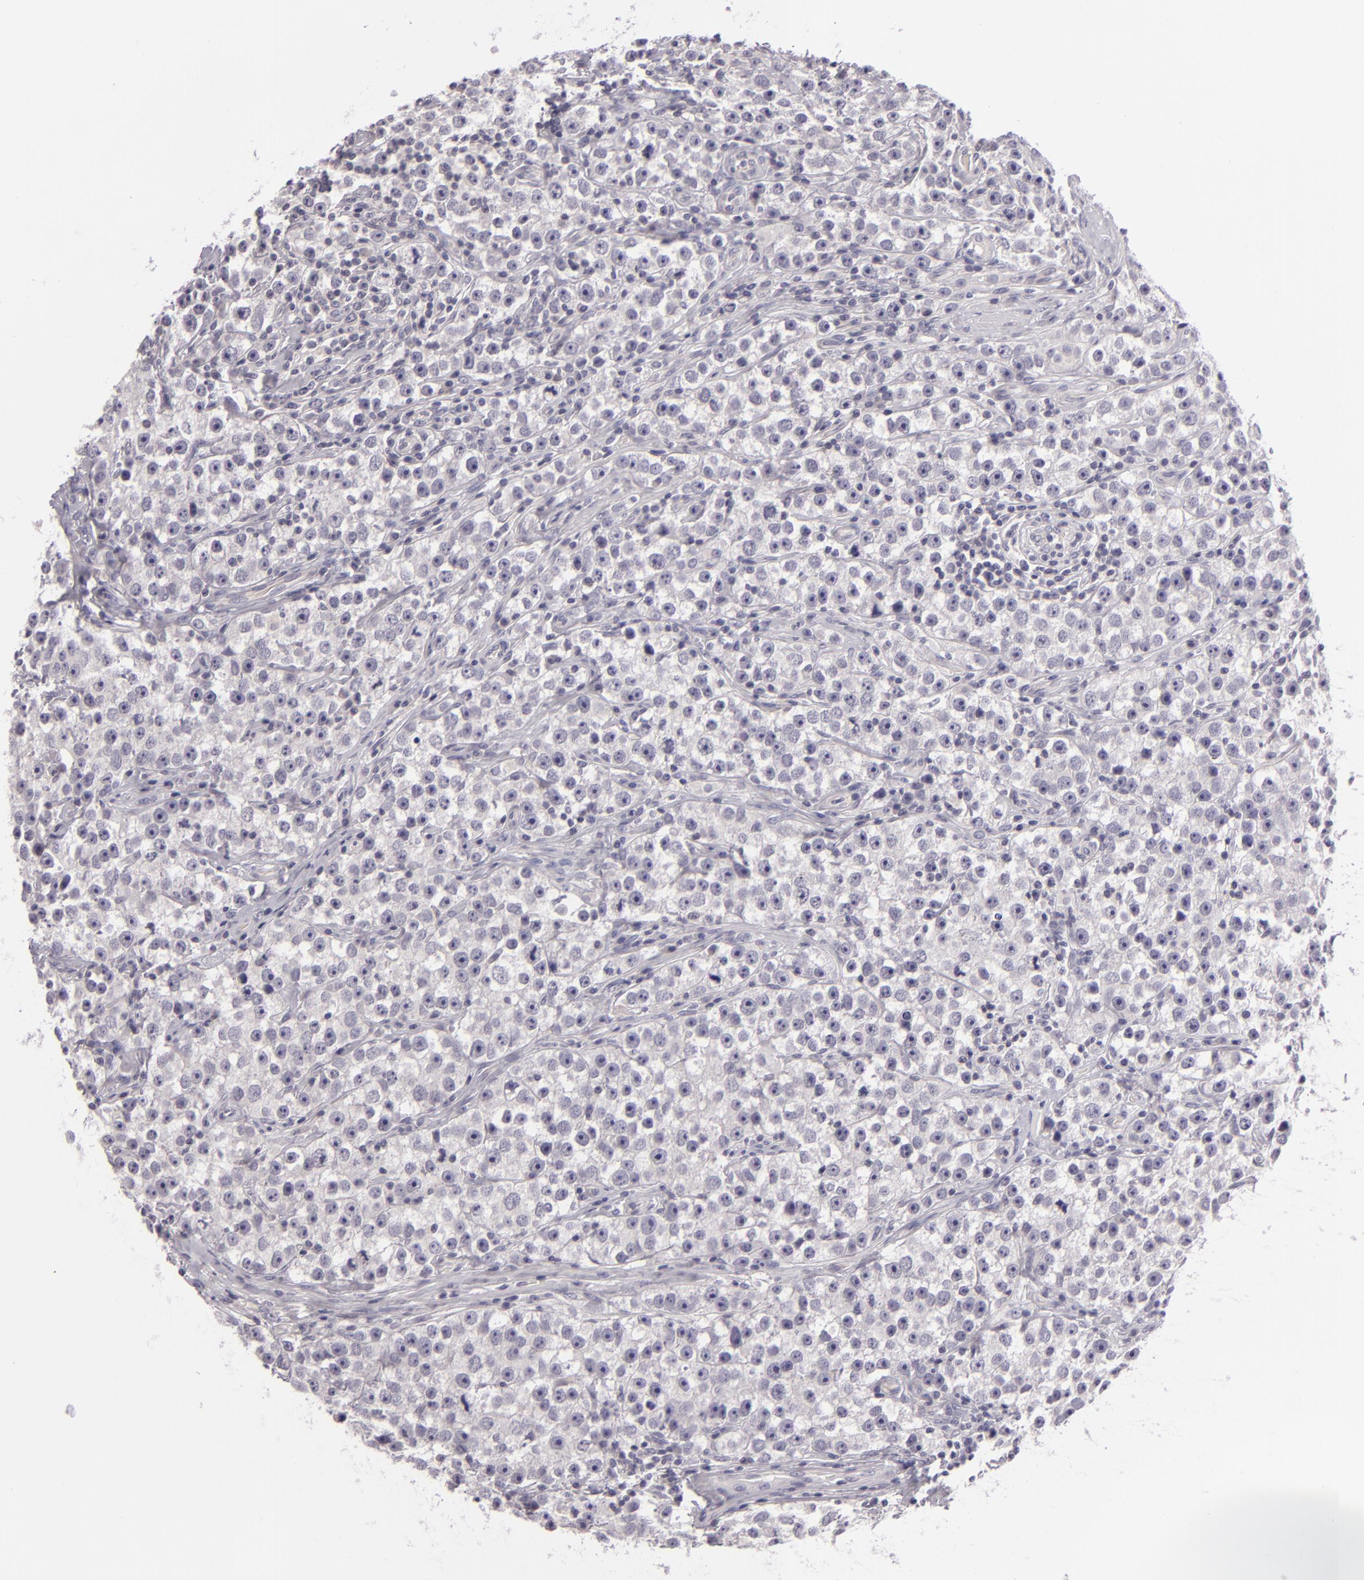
{"staining": {"intensity": "negative", "quantity": "none", "location": "none"}, "tissue": "testis cancer", "cell_type": "Tumor cells", "image_type": "cancer", "snomed": [{"axis": "morphology", "description": "Seminoma, NOS"}, {"axis": "topography", "description": "Testis"}], "caption": "Immunohistochemistry of testis cancer (seminoma) exhibits no expression in tumor cells. Brightfield microscopy of IHC stained with DAB (3,3'-diaminobenzidine) (brown) and hematoxylin (blue), captured at high magnification.", "gene": "EGFL6", "patient": {"sex": "male", "age": 32}}